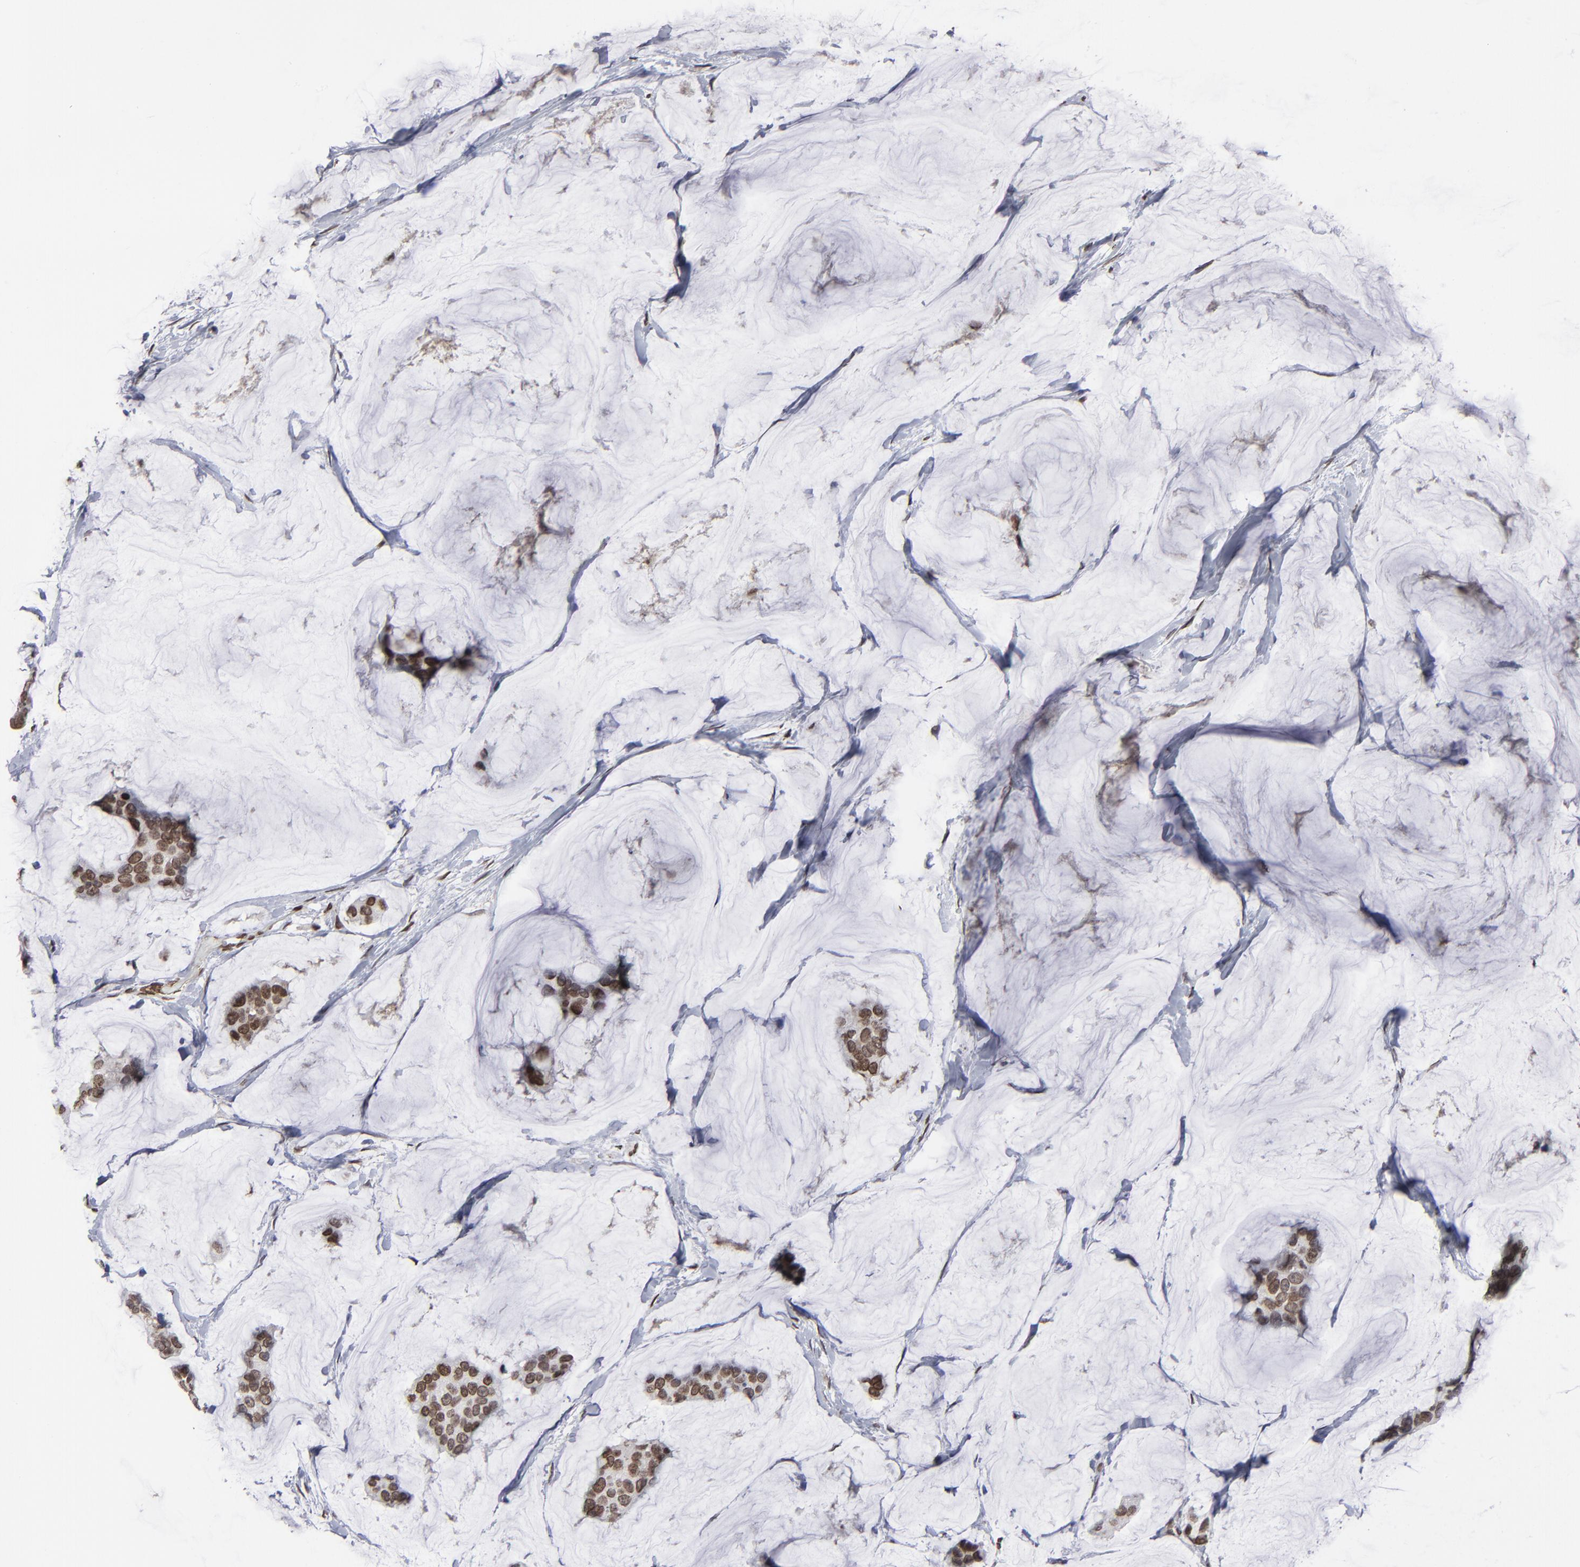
{"staining": {"intensity": "moderate", "quantity": ">75%", "location": "nuclear"}, "tissue": "breast cancer", "cell_type": "Tumor cells", "image_type": "cancer", "snomed": [{"axis": "morphology", "description": "Normal tissue, NOS"}, {"axis": "morphology", "description": "Duct carcinoma"}, {"axis": "topography", "description": "Breast"}], "caption": "Immunohistochemical staining of breast cancer reveals medium levels of moderate nuclear protein positivity in about >75% of tumor cells.", "gene": "BAZ1A", "patient": {"sex": "female", "age": 50}}